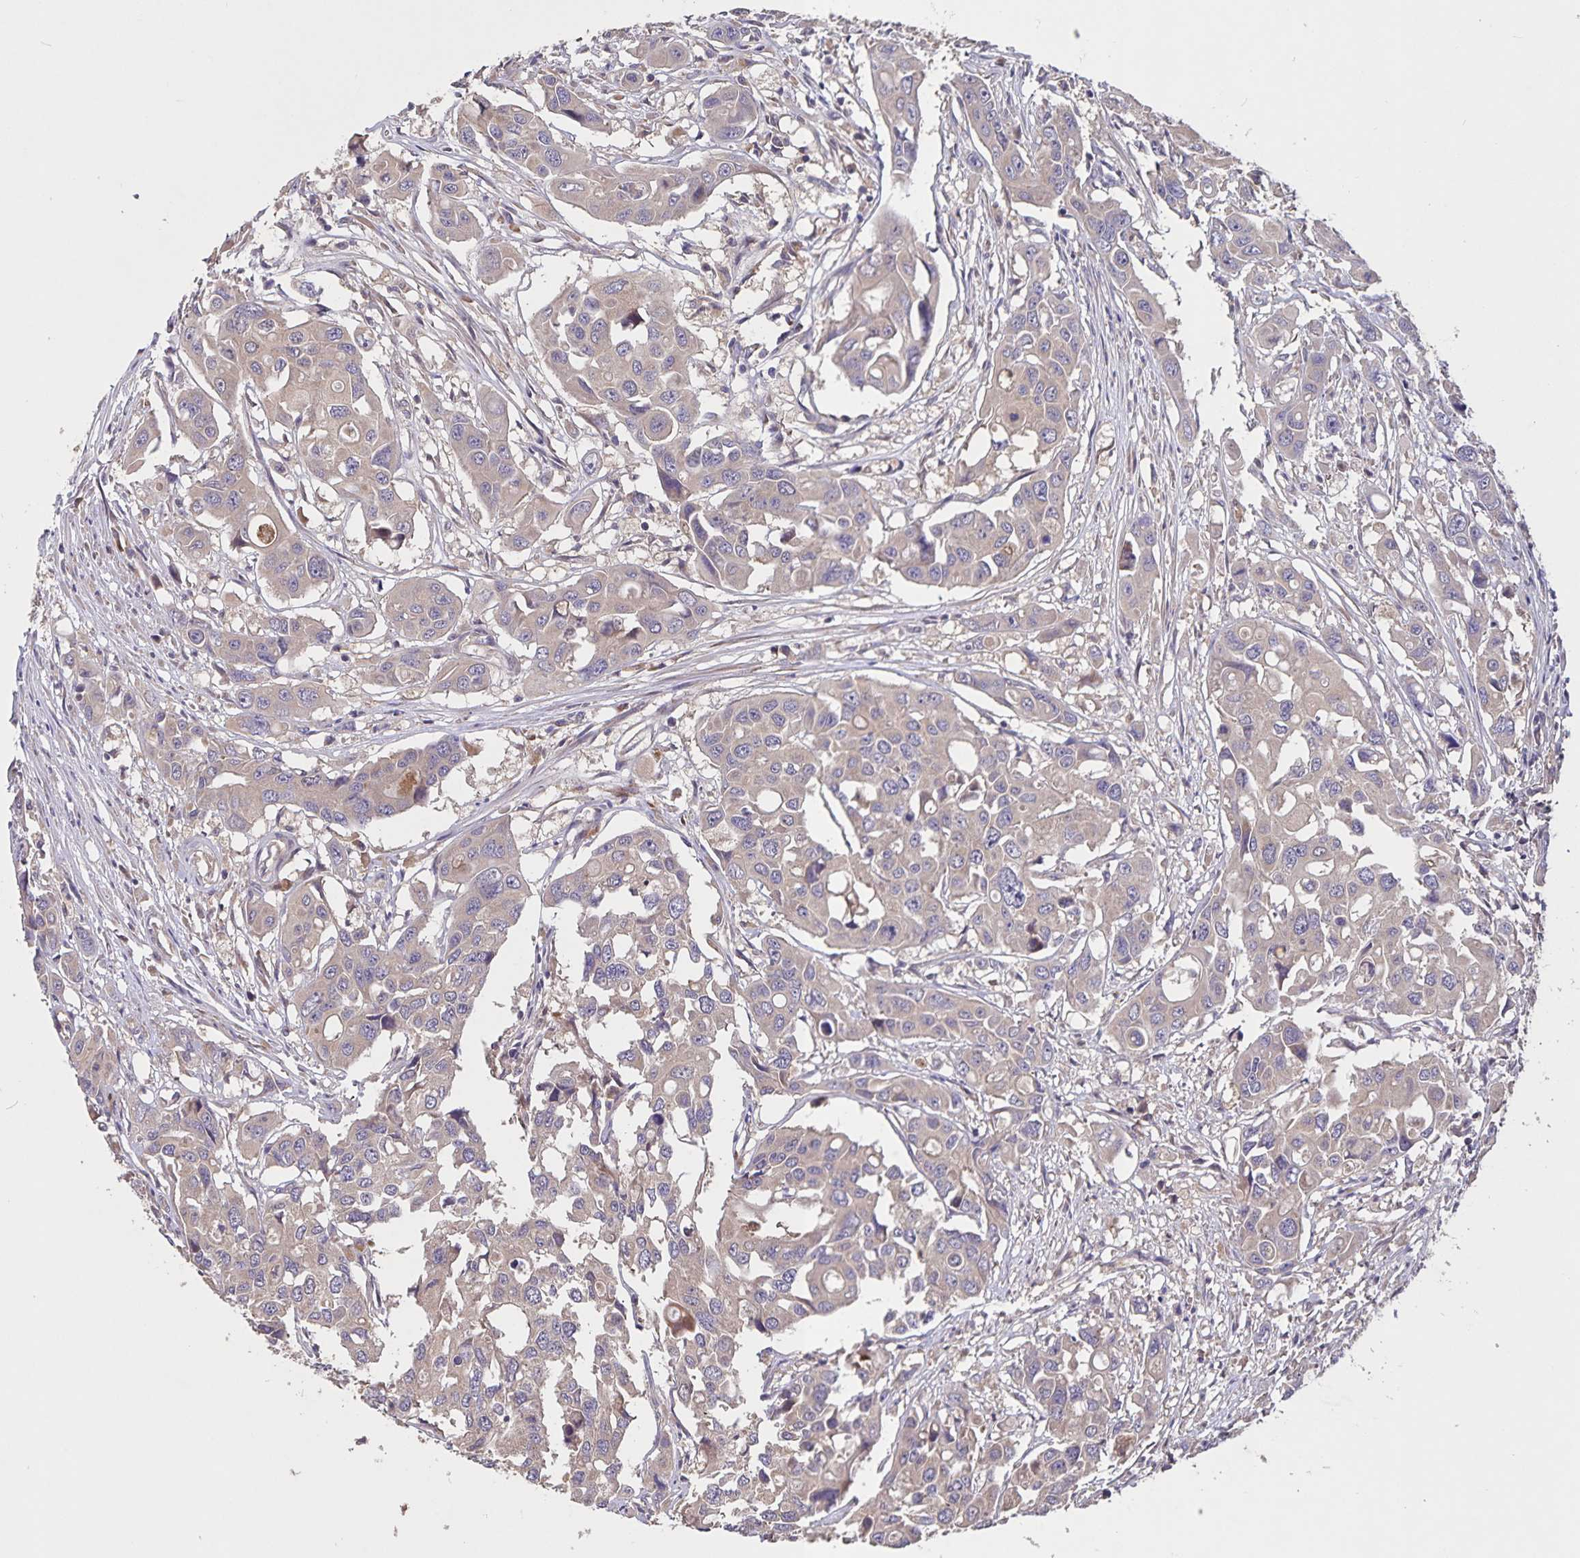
{"staining": {"intensity": "weak", "quantity": ">75%", "location": "cytoplasmic/membranous"}, "tissue": "colorectal cancer", "cell_type": "Tumor cells", "image_type": "cancer", "snomed": [{"axis": "morphology", "description": "Adenocarcinoma, NOS"}, {"axis": "topography", "description": "Colon"}], "caption": "Protein analysis of colorectal cancer tissue shows weak cytoplasmic/membranous staining in about >75% of tumor cells.", "gene": "FBXL16", "patient": {"sex": "male", "age": 77}}